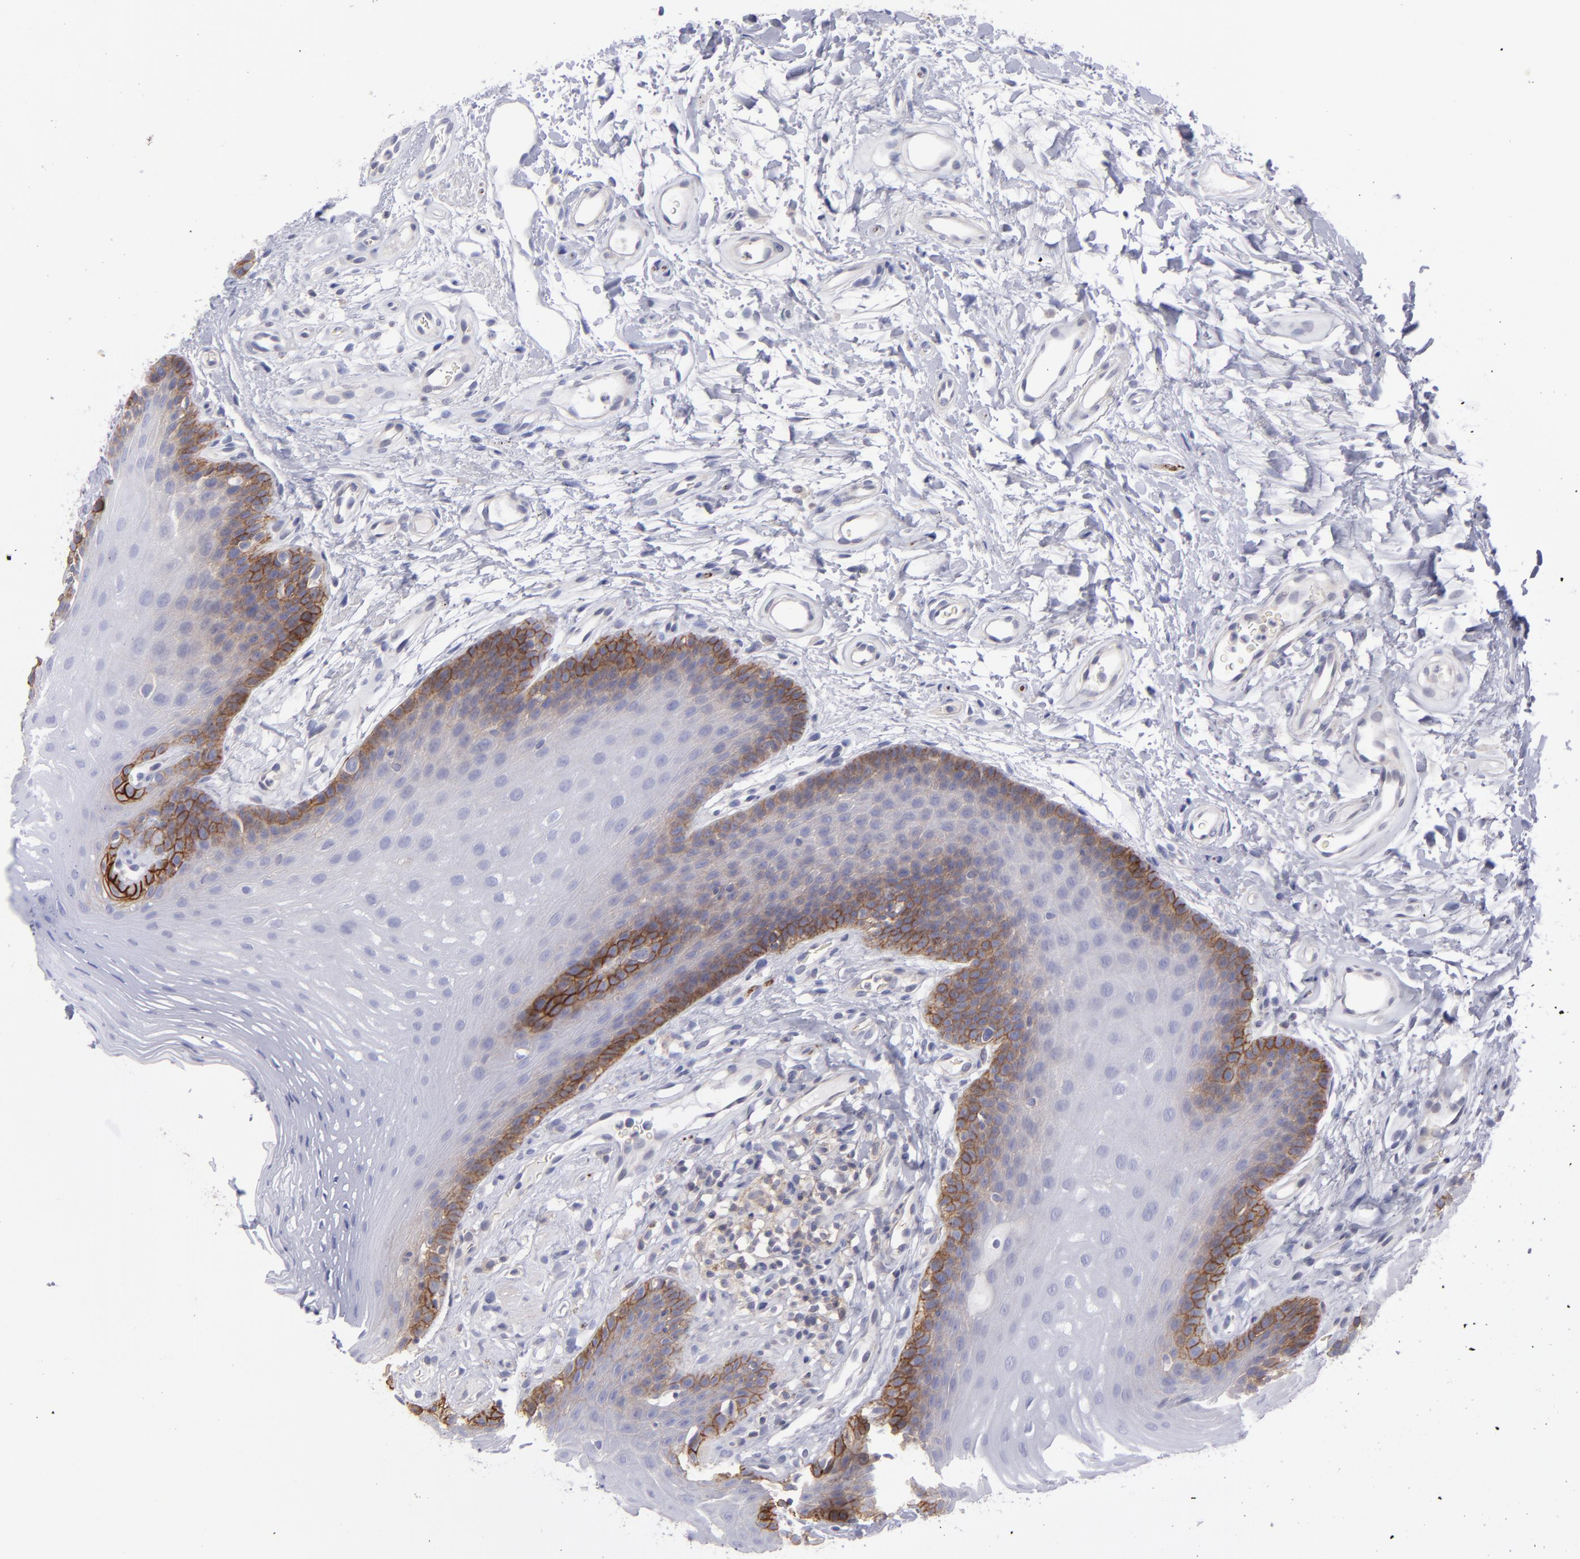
{"staining": {"intensity": "moderate", "quantity": "25%-75%", "location": "cytoplasmic/membranous"}, "tissue": "oral mucosa", "cell_type": "Squamous epithelial cells", "image_type": "normal", "snomed": [{"axis": "morphology", "description": "Normal tissue, NOS"}, {"axis": "topography", "description": "Oral tissue"}], "caption": "Oral mucosa stained with a protein marker demonstrates moderate staining in squamous epithelial cells.", "gene": "BSG", "patient": {"sex": "male", "age": 62}}